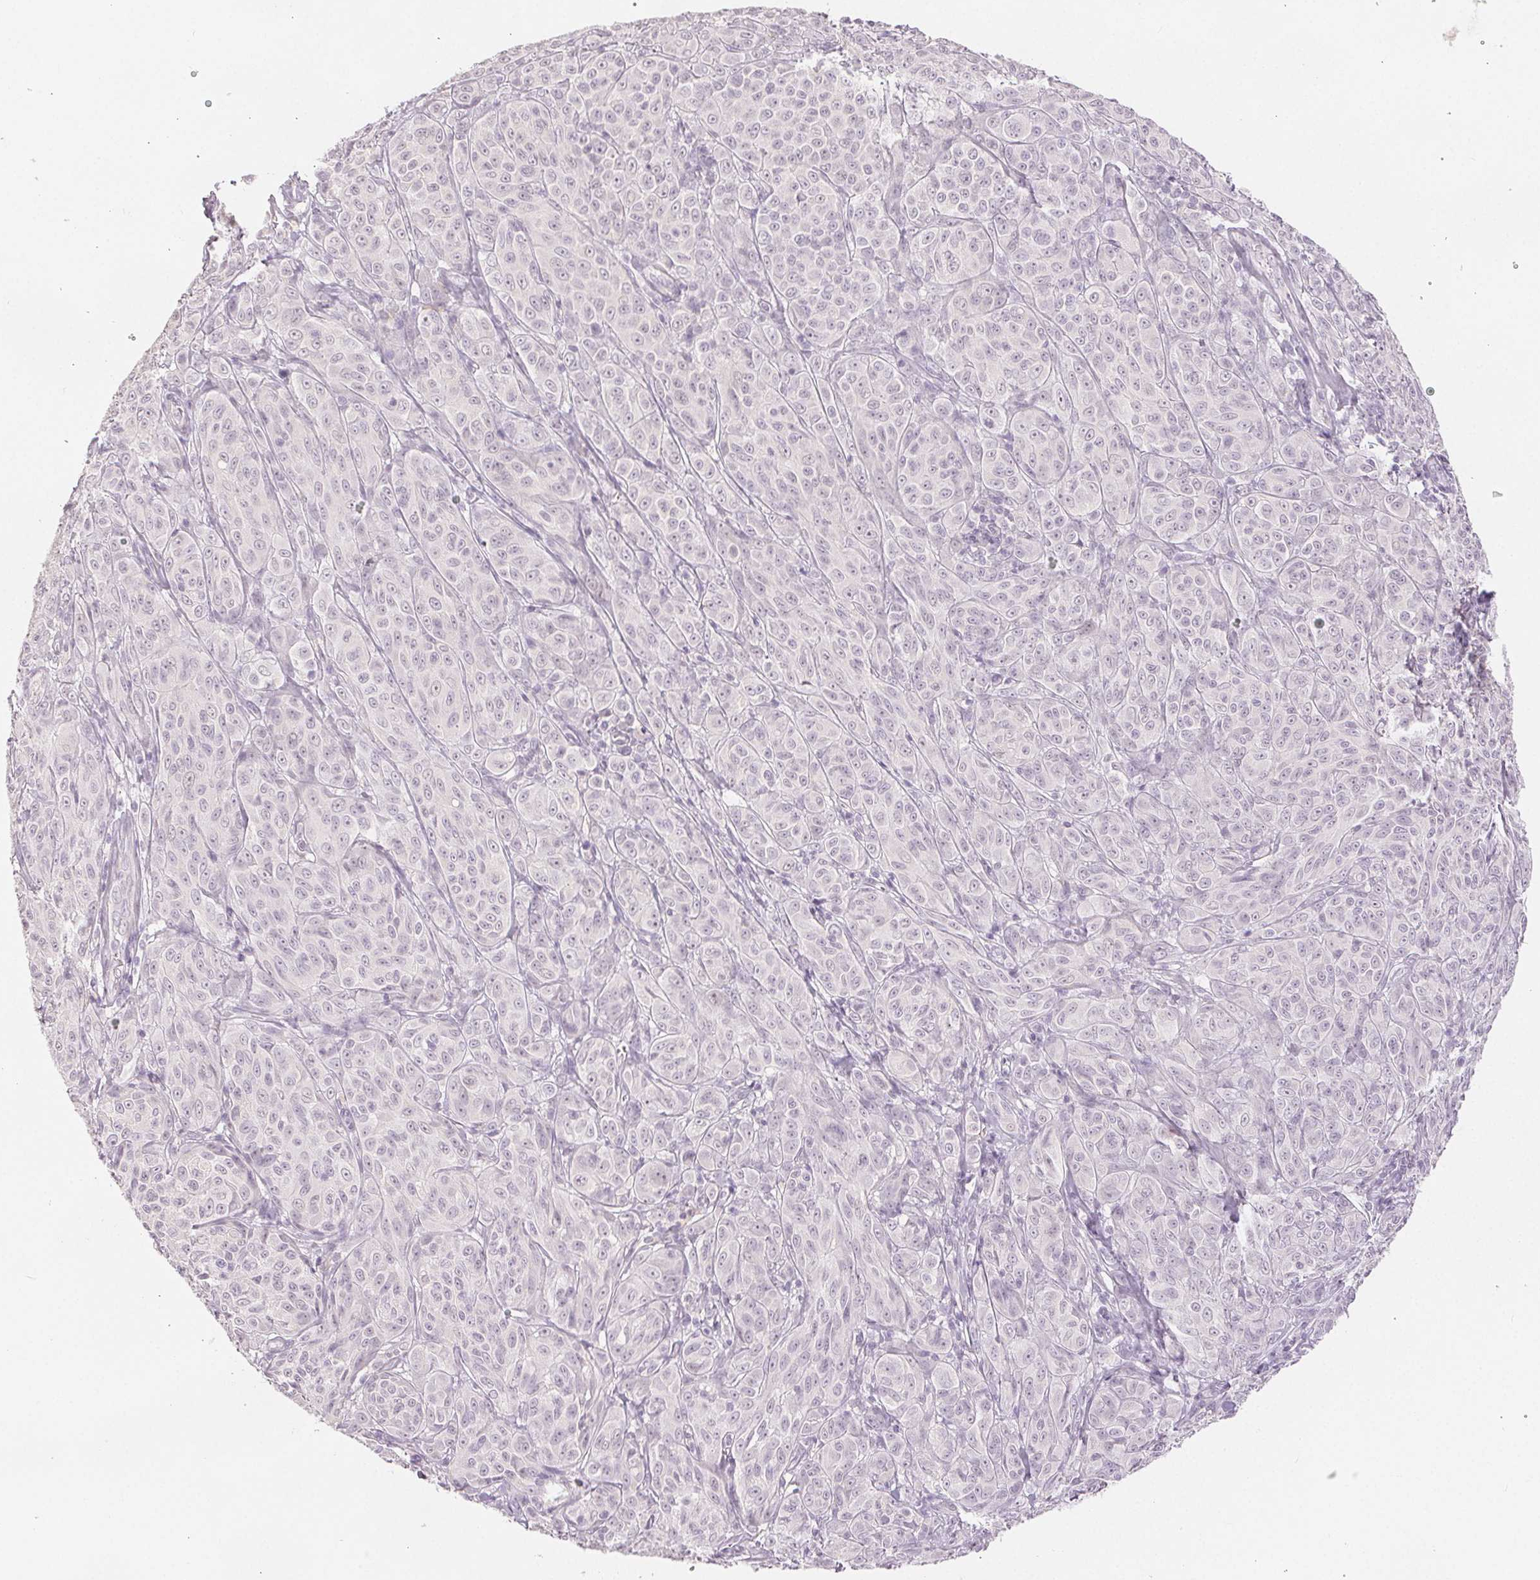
{"staining": {"intensity": "negative", "quantity": "none", "location": "none"}, "tissue": "melanoma", "cell_type": "Tumor cells", "image_type": "cancer", "snomed": [{"axis": "morphology", "description": "Malignant melanoma, NOS"}, {"axis": "topography", "description": "Skin"}], "caption": "A high-resolution photomicrograph shows immunohistochemistry staining of malignant melanoma, which shows no significant positivity in tumor cells. (DAB (3,3'-diaminobenzidine) immunohistochemistry with hematoxylin counter stain).", "gene": "SLC27A5", "patient": {"sex": "male", "age": 89}}